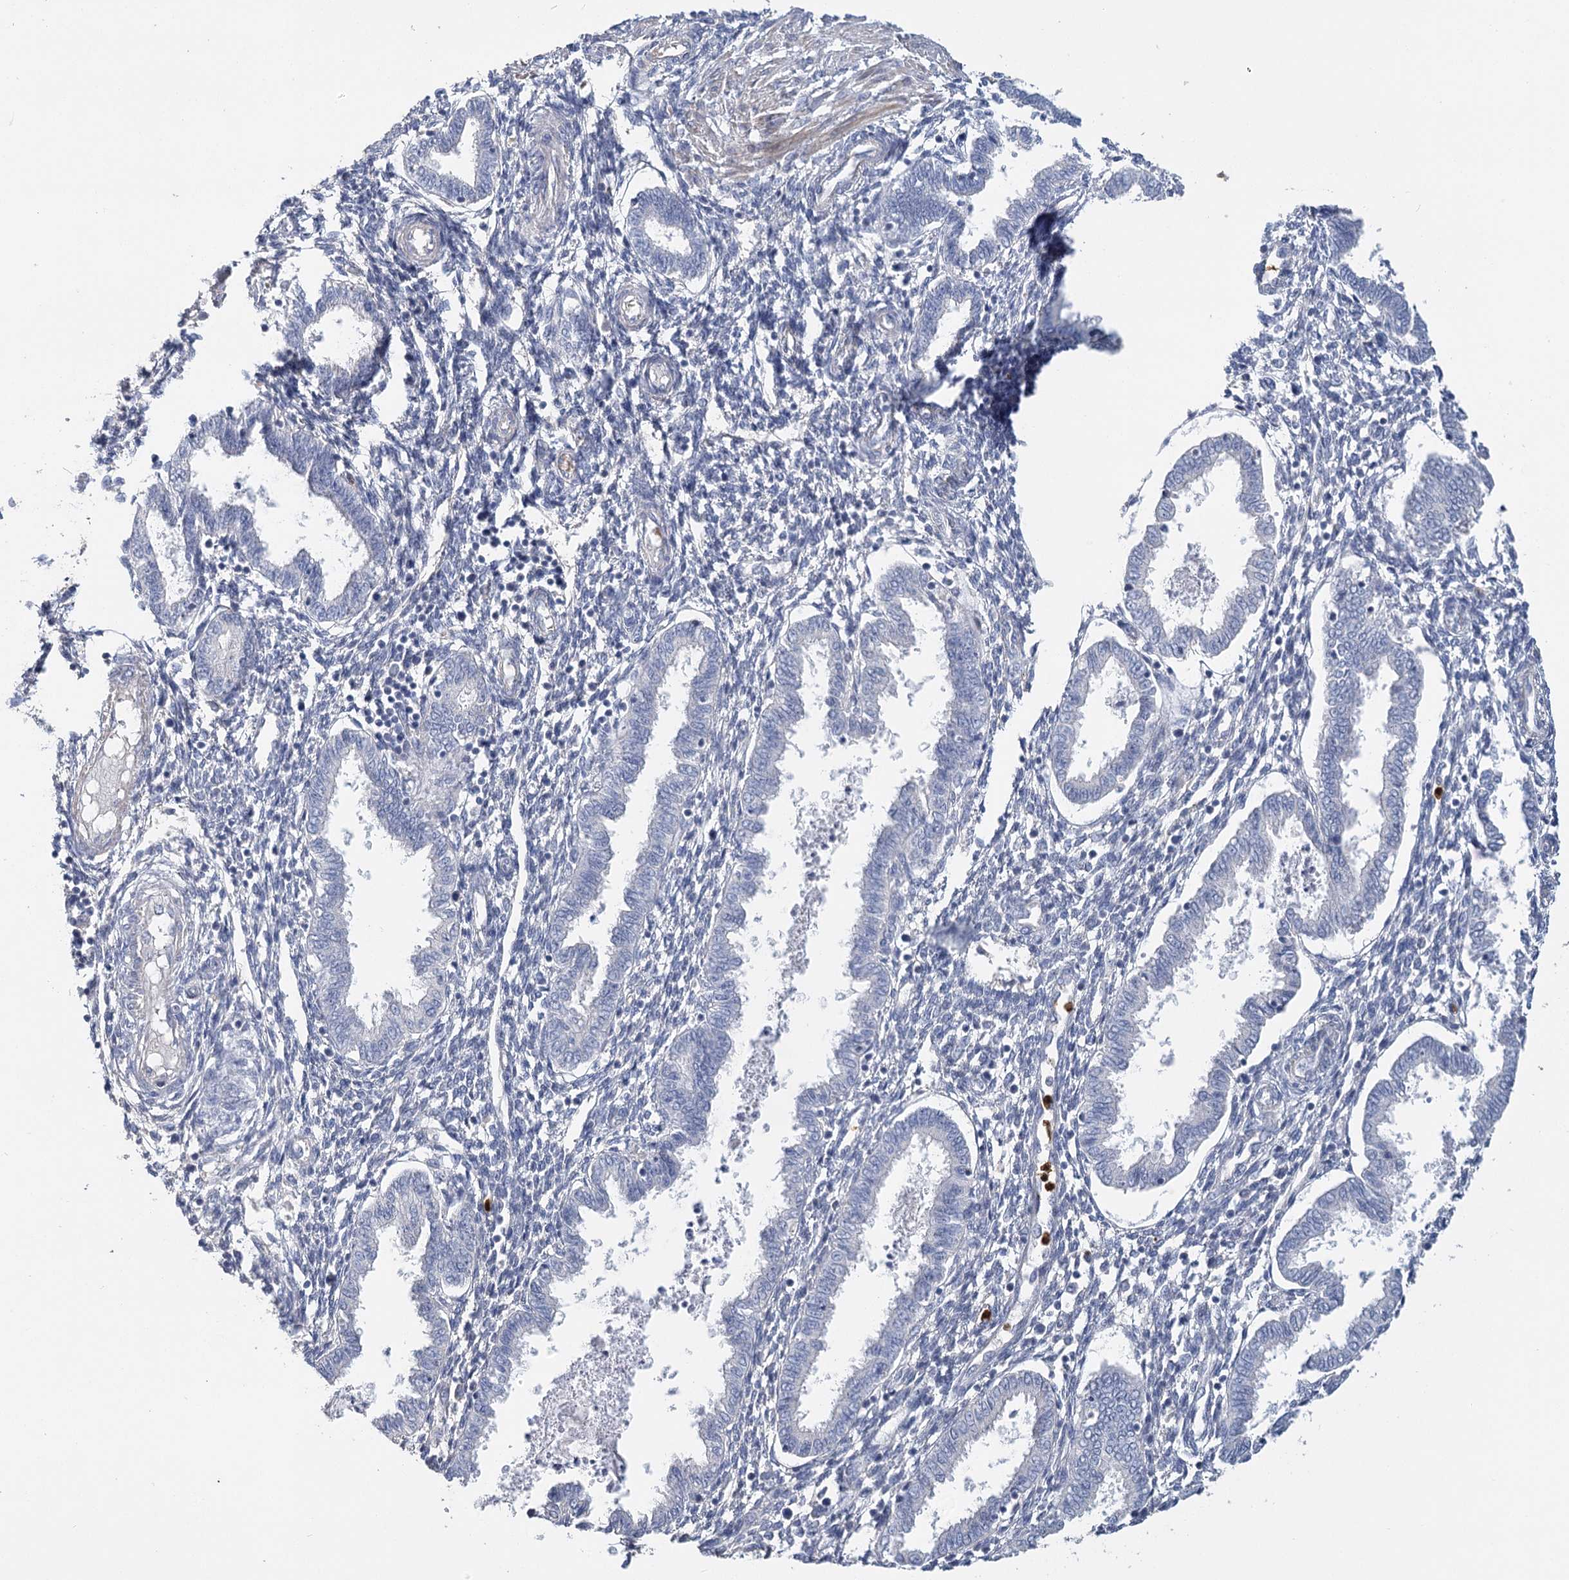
{"staining": {"intensity": "negative", "quantity": "none", "location": "none"}, "tissue": "endometrium", "cell_type": "Cells in endometrial stroma", "image_type": "normal", "snomed": [{"axis": "morphology", "description": "Normal tissue, NOS"}, {"axis": "topography", "description": "Endometrium"}], "caption": "IHC of normal endometrium exhibits no staining in cells in endometrial stroma. Nuclei are stained in blue.", "gene": "EPB41L5", "patient": {"sex": "female", "age": 33}}